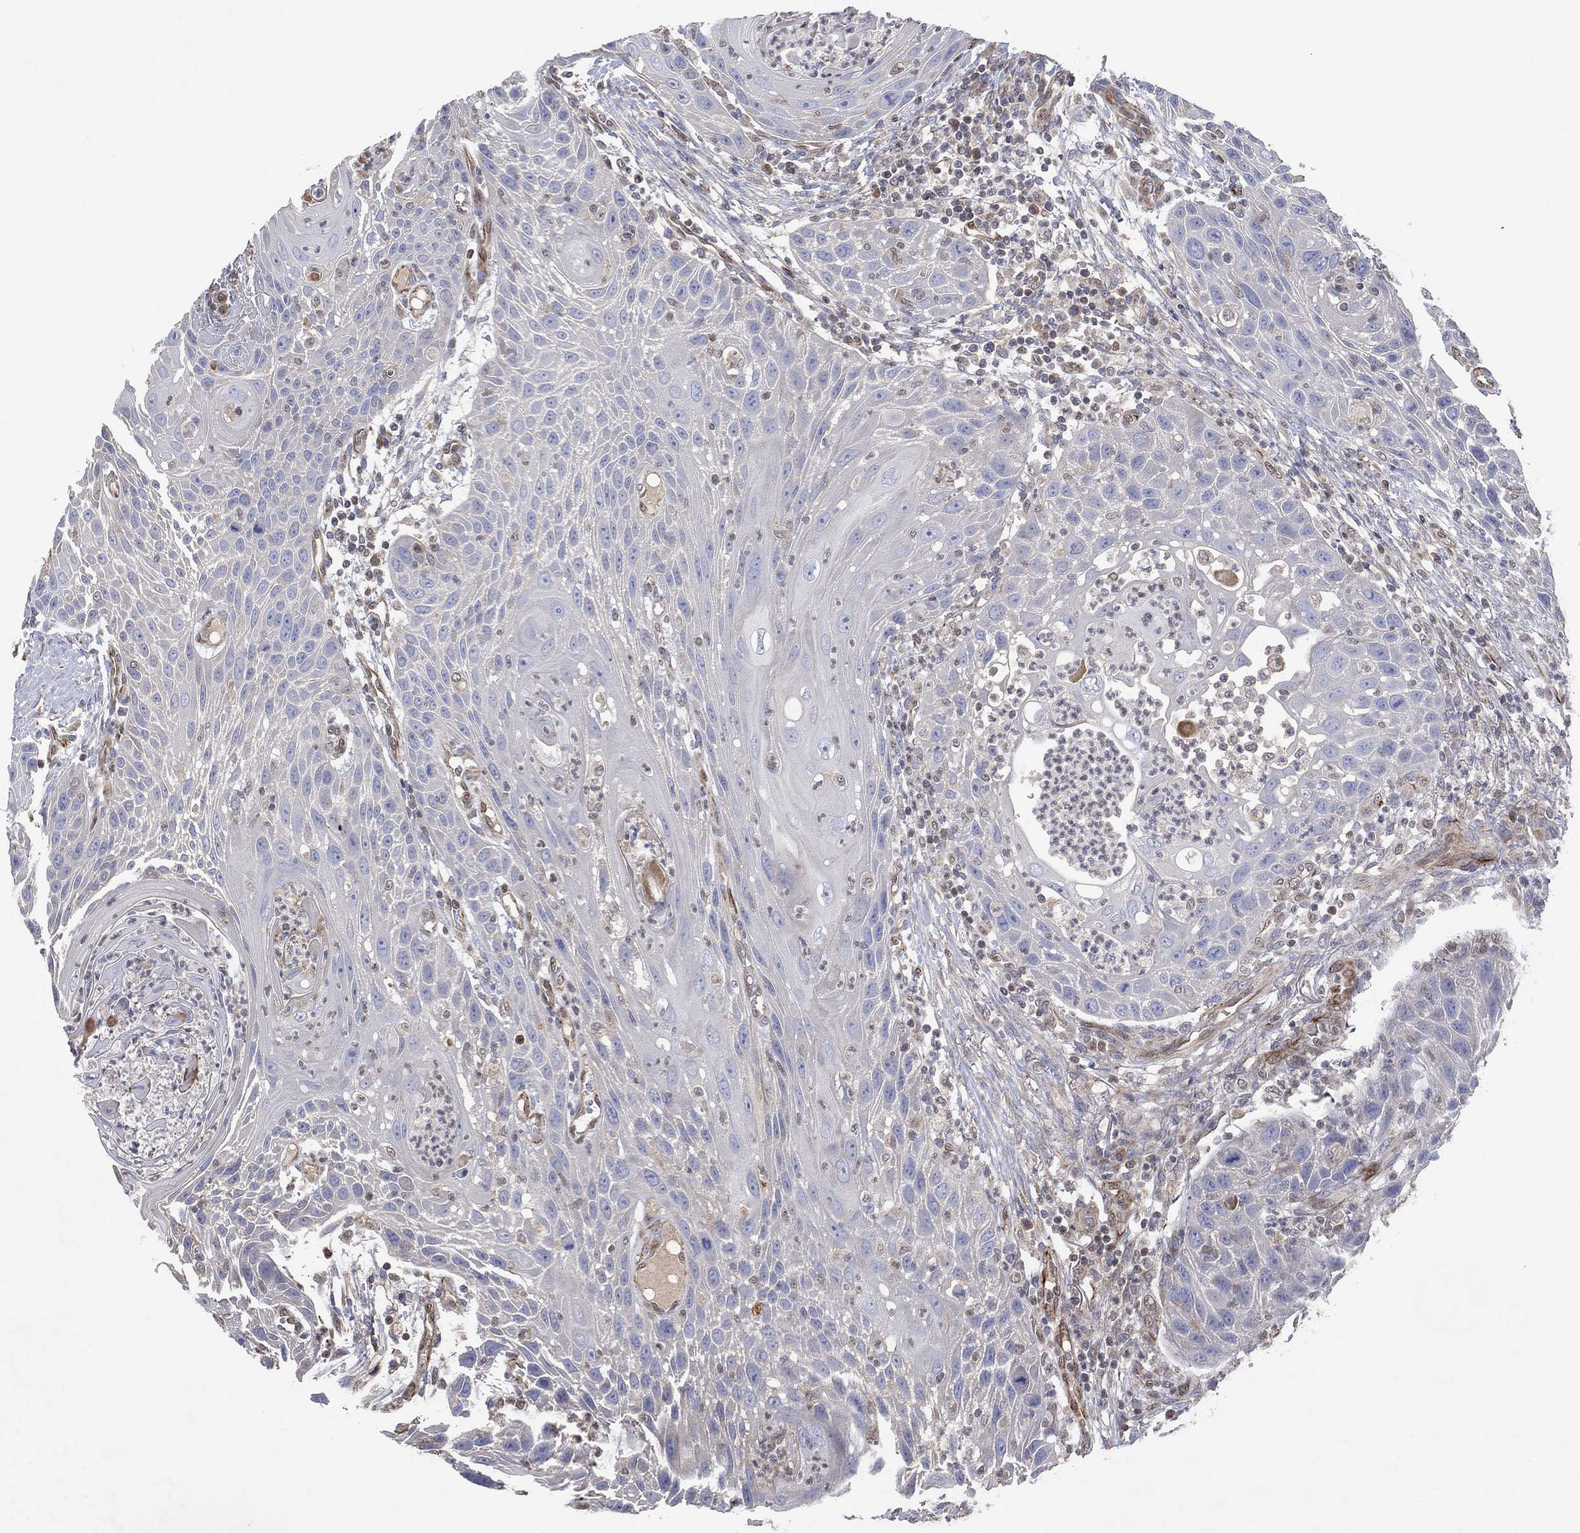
{"staining": {"intensity": "negative", "quantity": "none", "location": "none"}, "tissue": "head and neck cancer", "cell_type": "Tumor cells", "image_type": "cancer", "snomed": [{"axis": "morphology", "description": "Squamous cell carcinoma, NOS"}, {"axis": "topography", "description": "Head-Neck"}], "caption": "A micrograph of squamous cell carcinoma (head and neck) stained for a protein demonstrates no brown staining in tumor cells.", "gene": "FLI1", "patient": {"sex": "male", "age": 69}}